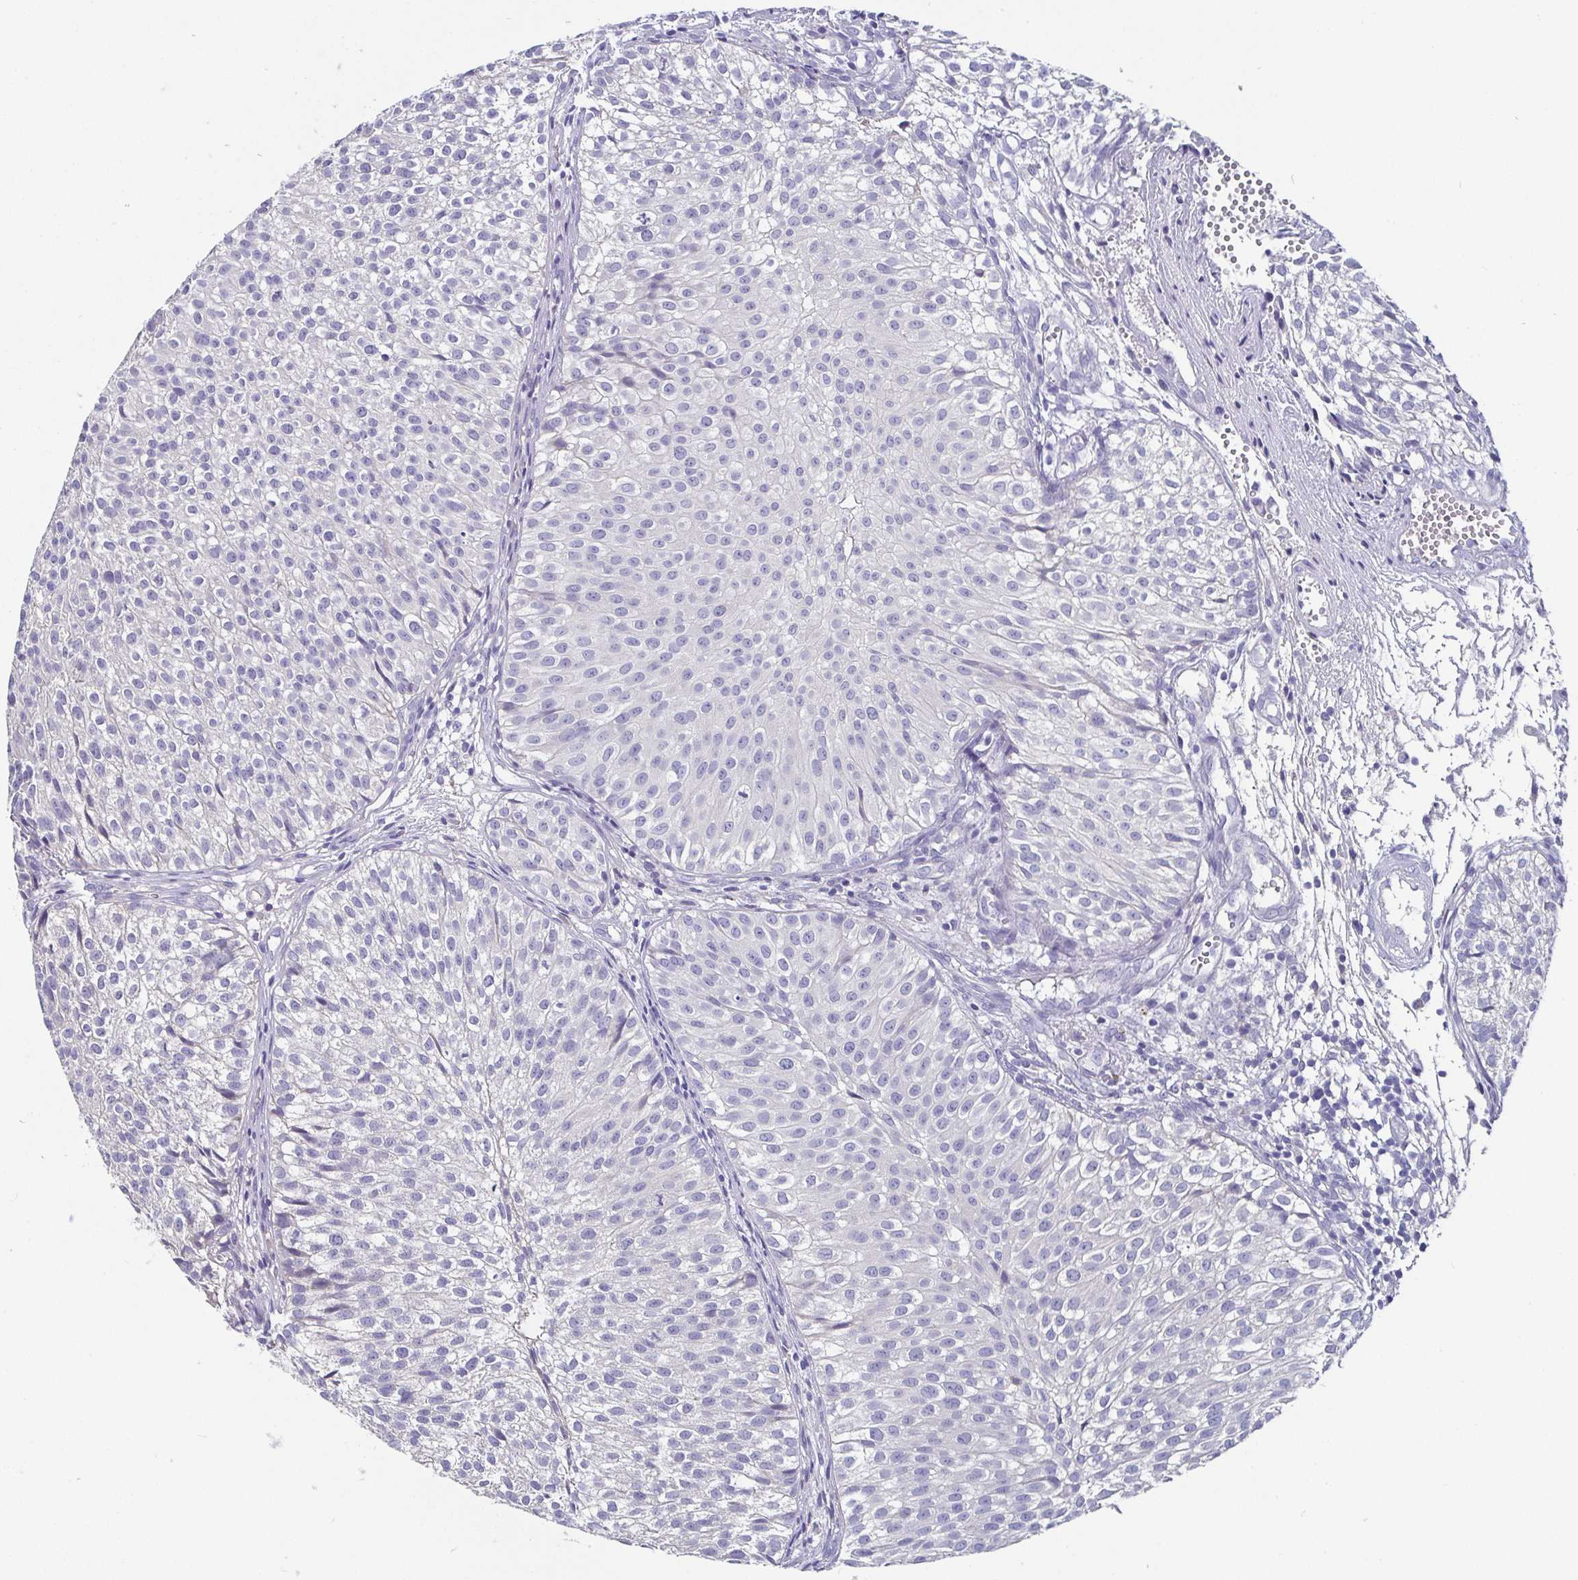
{"staining": {"intensity": "negative", "quantity": "none", "location": "none"}, "tissue": "urothelial cancer", "cell_type": "Tumor cells", "image_type": "cancer", "snomed": [{"axis": "morphology", "description": "Urothelial carcinoma, Low grade"}, {"axis": "topography", "description": "Urinary bladder"}], "caption": "Immunohistochemistry (IHC) photomicrograph of urothelial carcinoma (low-grade) stained for a protein (brown), which exhibits no positivity in tumor cells.", "gene": "ADAMTS6", "patient": {"sex": "male", "age": 70}}